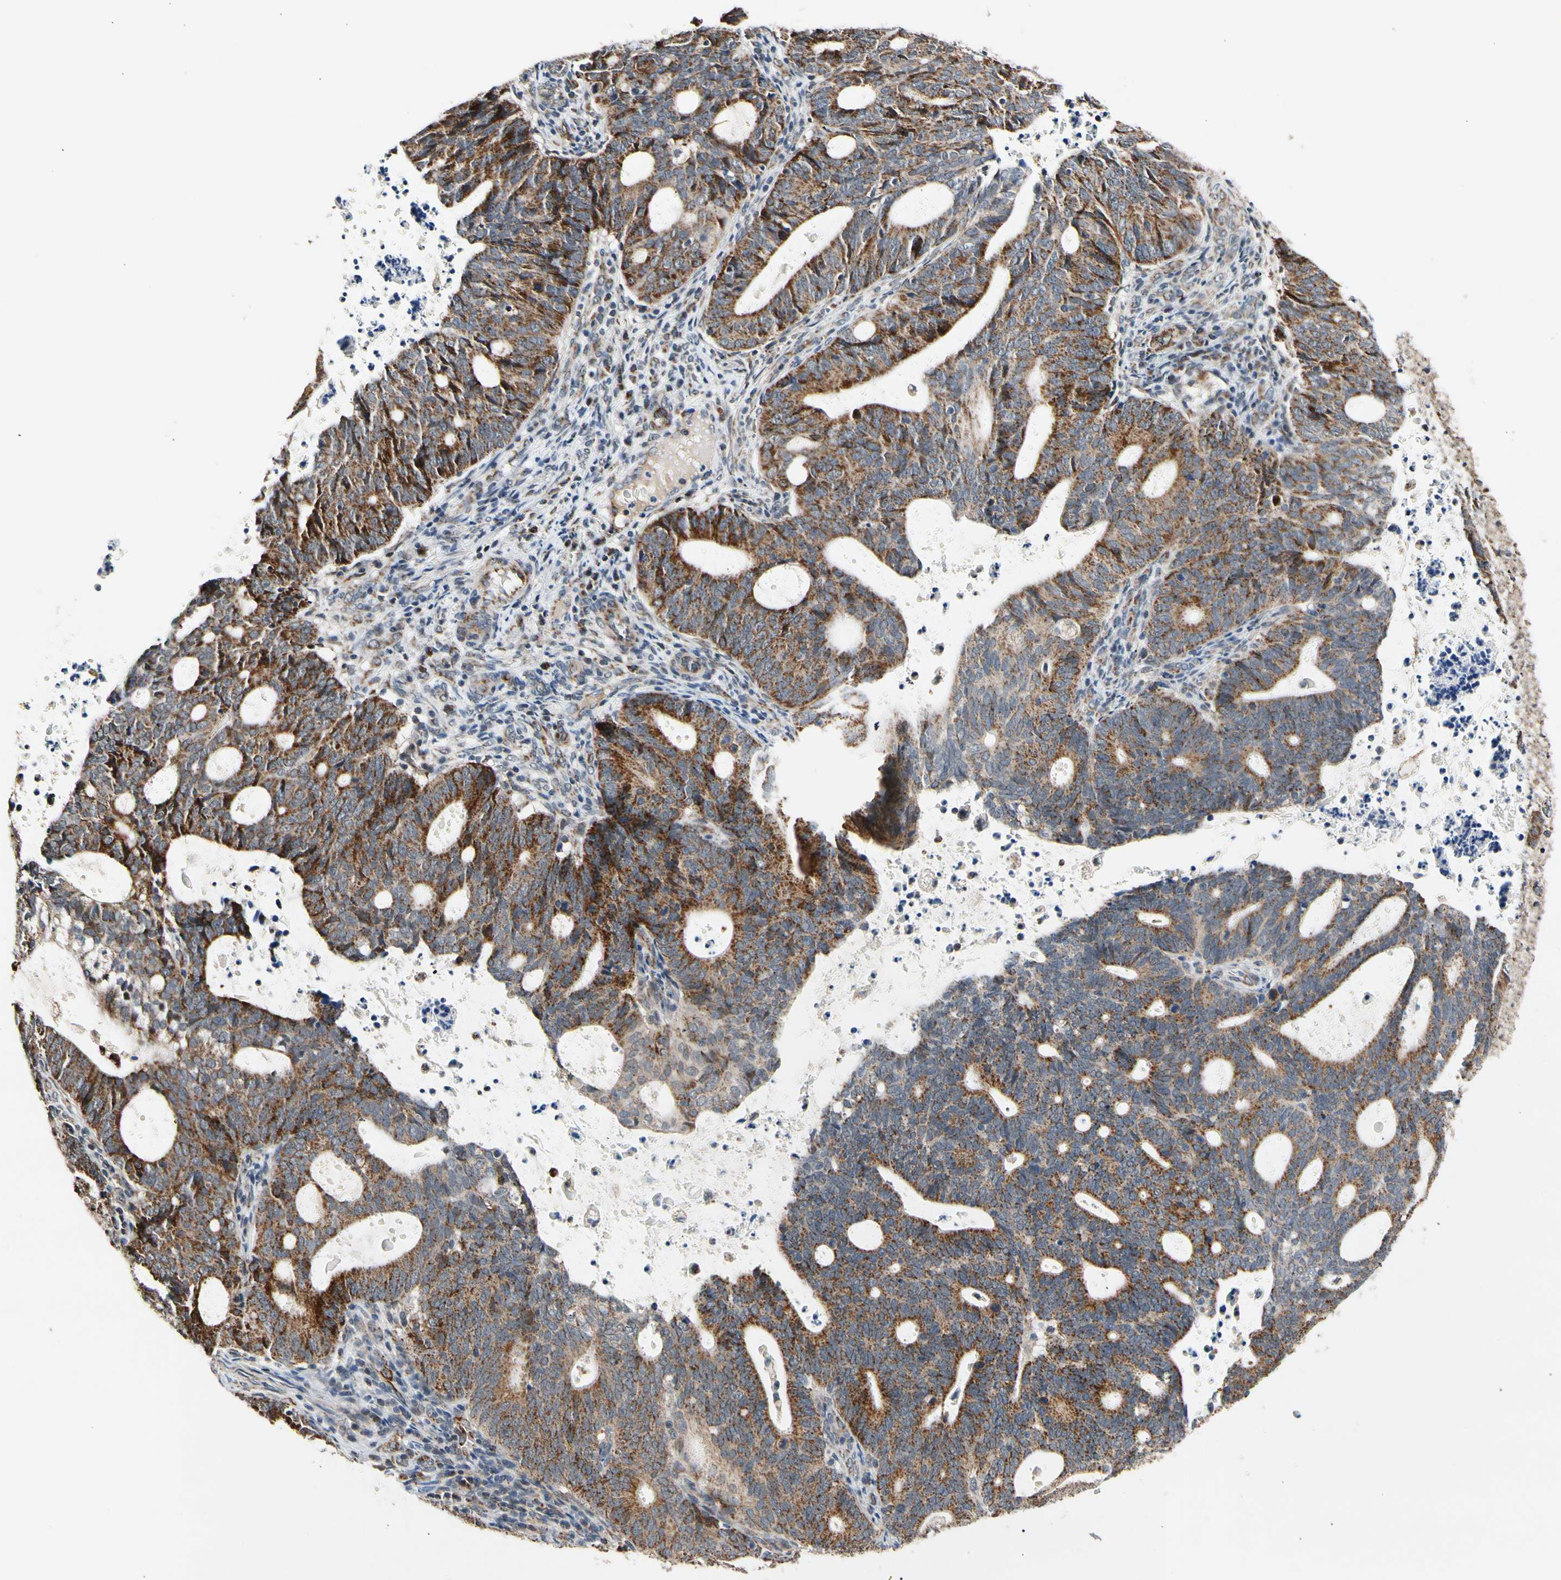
{"staining": {"intensity": "strong", "quantity": ">75%", "location": "cytoplasmic/membranous"}, "tissue": "endometrial cancer", "cell_type": "Tumor cells", "image_type": "cancer", "snomed": [{"axis": "morphology", "description": "Adenocarcinoma, NOS"}, {"axis": "topography", "description": "Uterus"}], "caption": "IHC (DAB (3,3'-diaminobenzidine)) staining of endometrial adenocarcinoma shows strong cytoplasmic/membranous protein positivity in about >75% of tumor cells.", "gene": "KHDC4", "patient": {"sex": "female", "age": 83}}